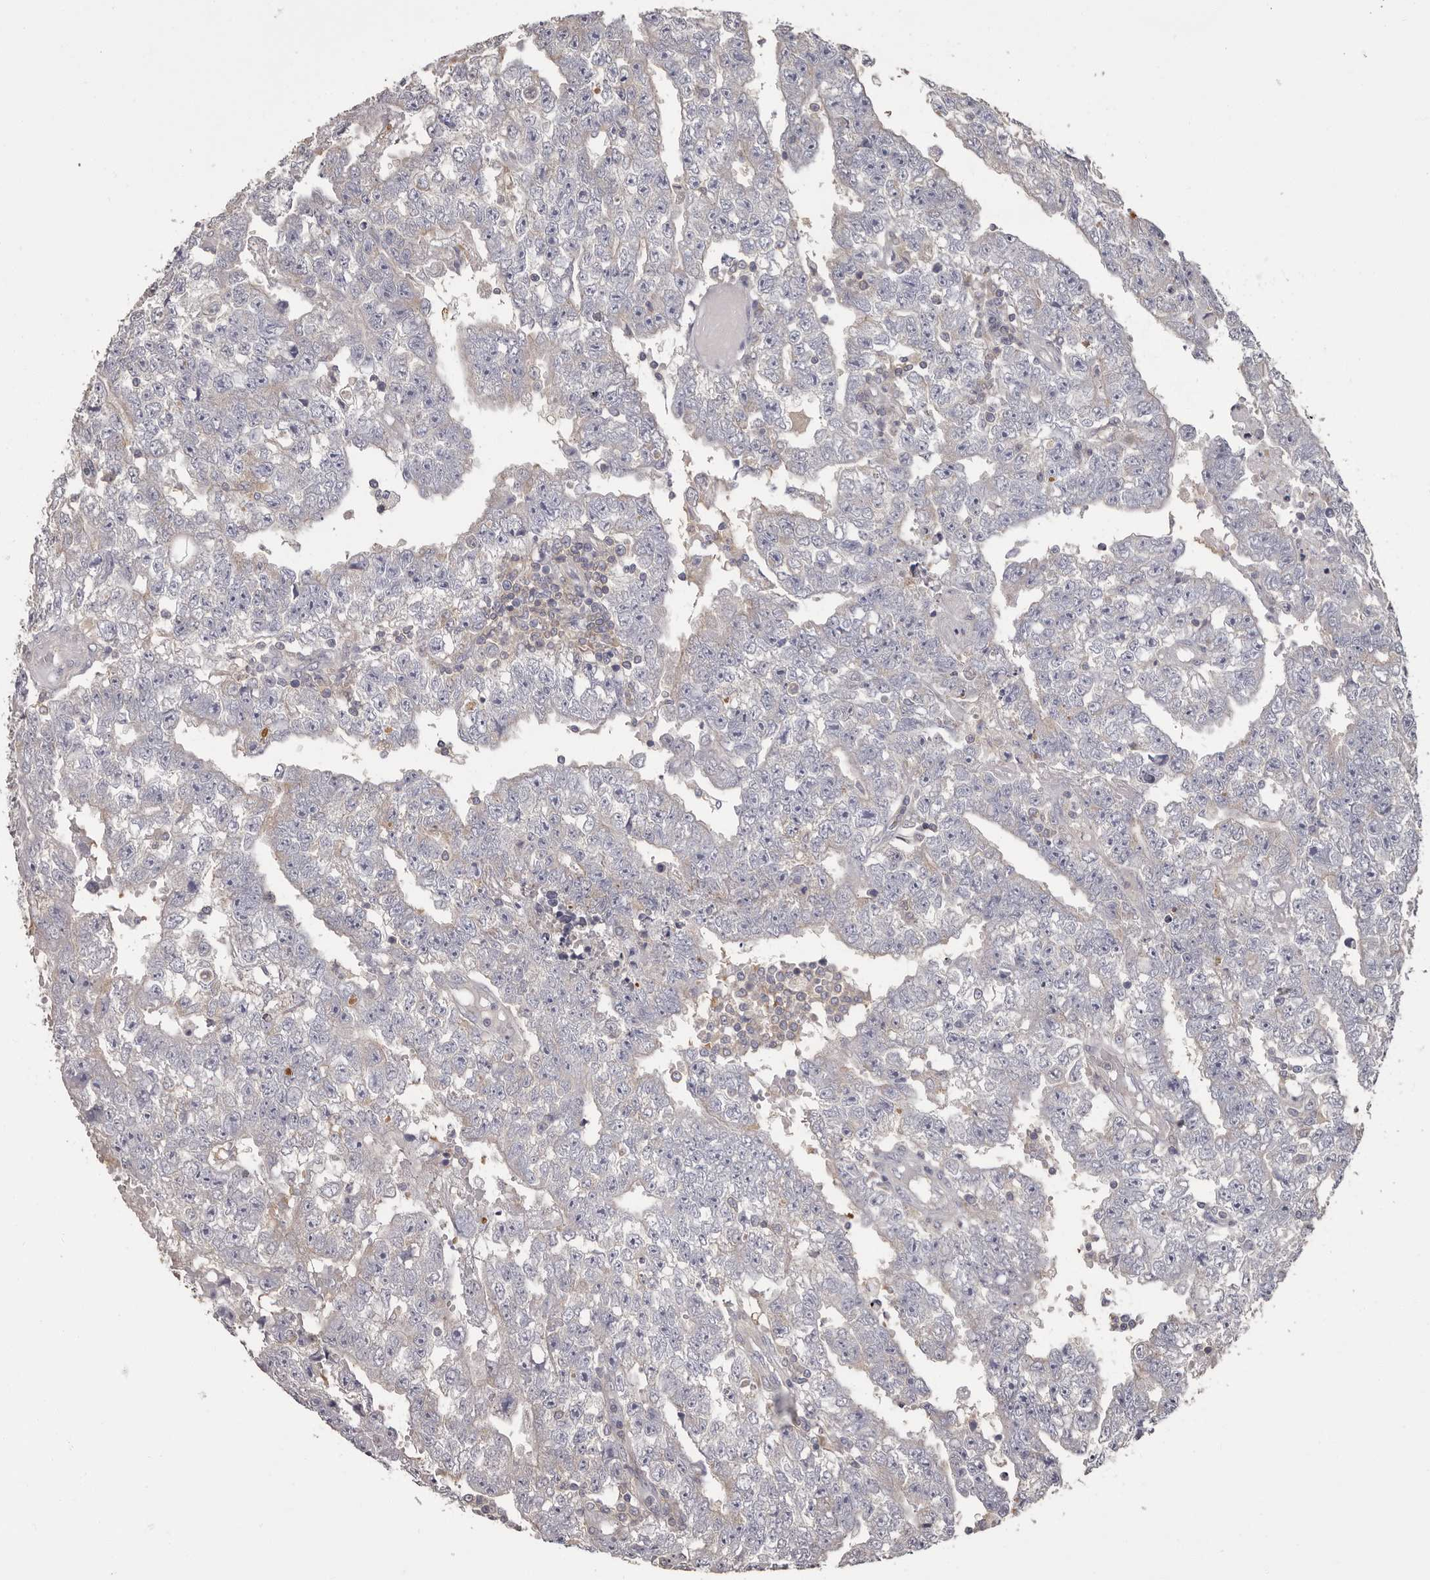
{"staining": {"intensity": "negative", "quantity": "none", "location": "none"}, "tissue": "testis cancer", "cell_type": "Tumor cells", "image_type": "cancer", "snomed": [{"axis": "morphology", "description": "Carcinoma, Embryonal, NOS"}, {"axis": "topography", "description": "Testis"}], "caption": "The image exhibits no significant staining in tumor cells of testis cancer (embryonal carcinoma). The staining was performed using DAB to visualize the protein expression in brown, while the nuclei were stained in blue with hematoxylin (Magnification: 20x).", "gene": "APEH", "patient": {"sex": "male", "age": 25}}